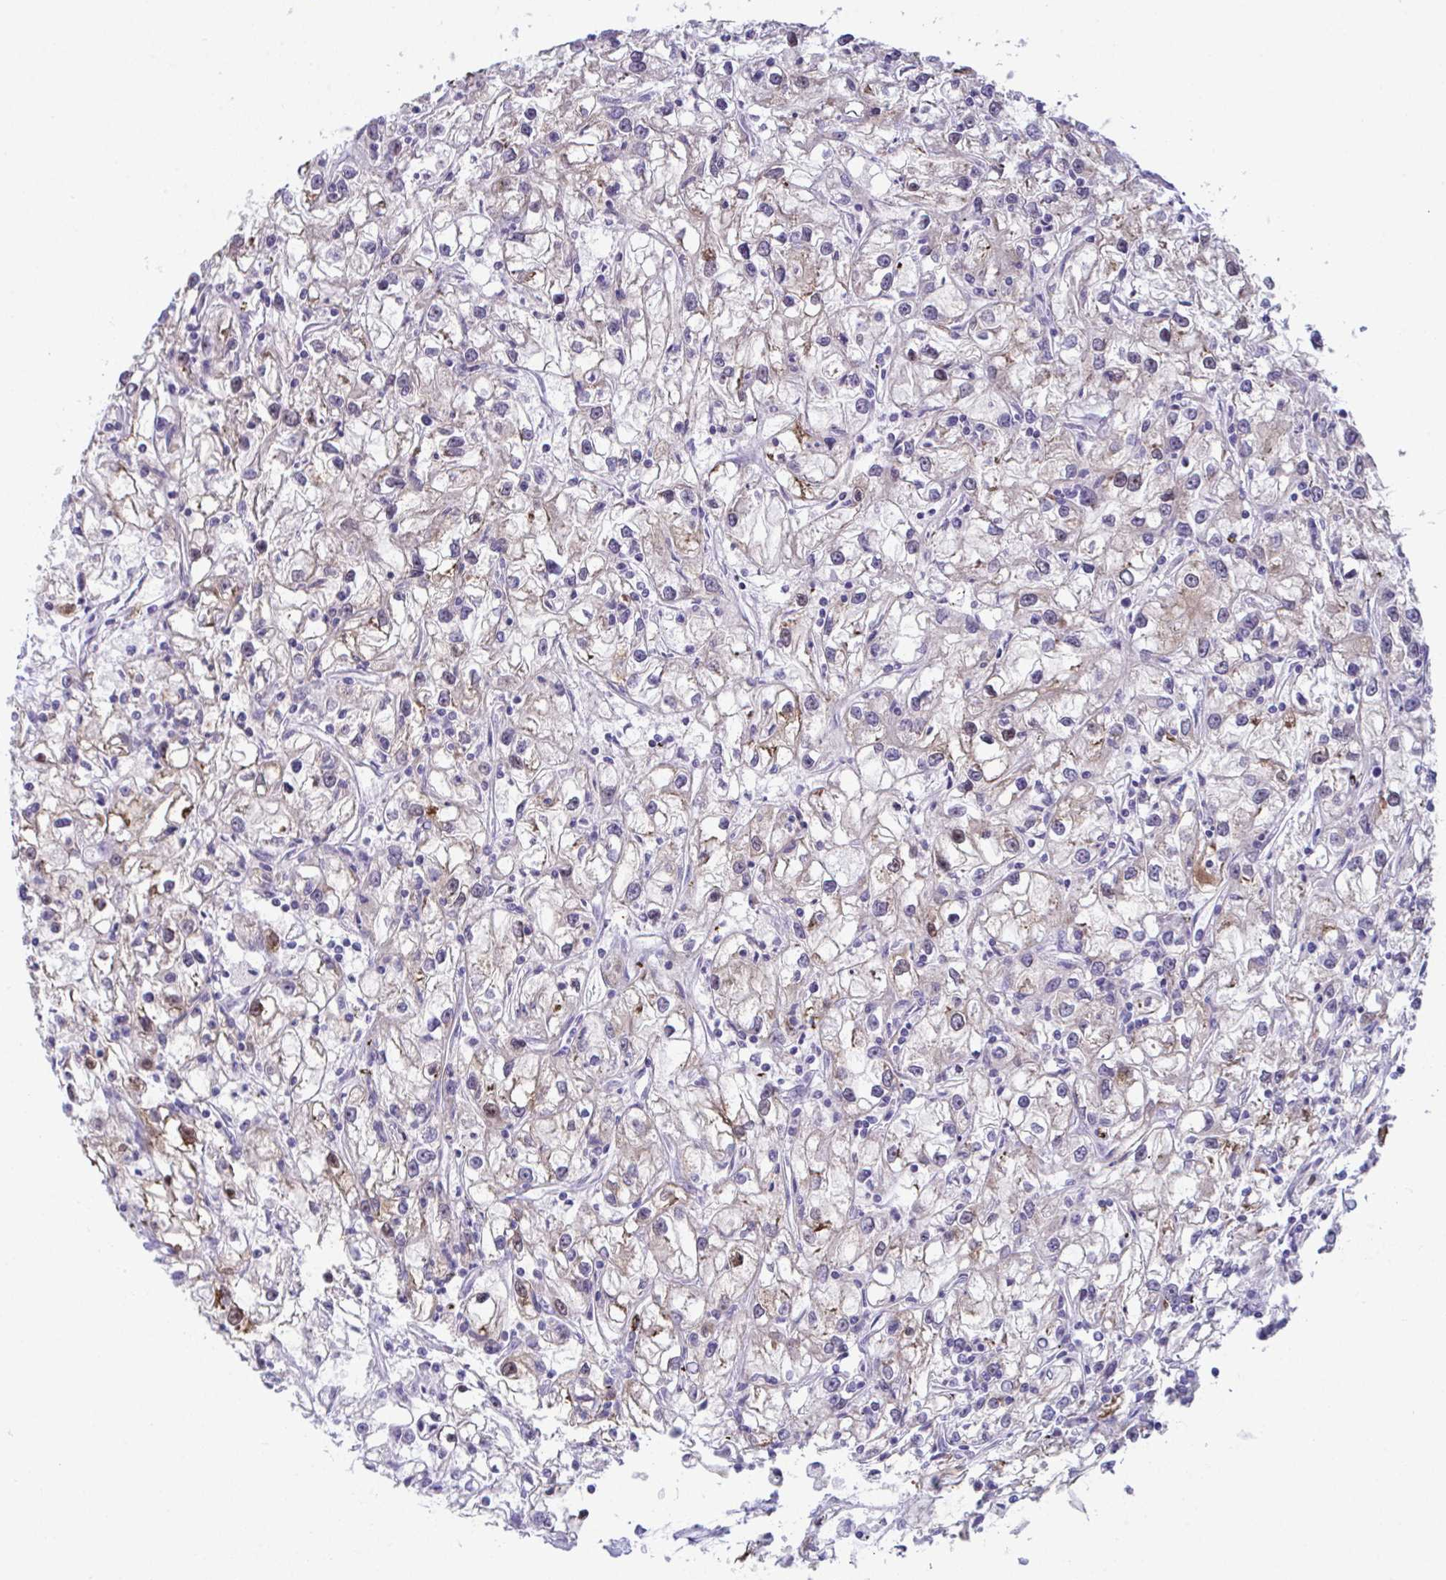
{"staining": {"intensity": "moderate", "quantity": "<25%", "location": "nuclear"}, "tissue": "renal cancer", "cell_type": "Tumor cells", "image_type": "cancer", "snomed": [{"axis": "morphology", "description": "Adenocarcinoma, NOS"}, {"axis": "topography", "description": "Kidney"}], "caption": "Renal cancer tissue reveals moderate nuclear staining in about <25% of tumor cells", "gene": "USP35", "patient": {"sex": "female", "age": 59}}